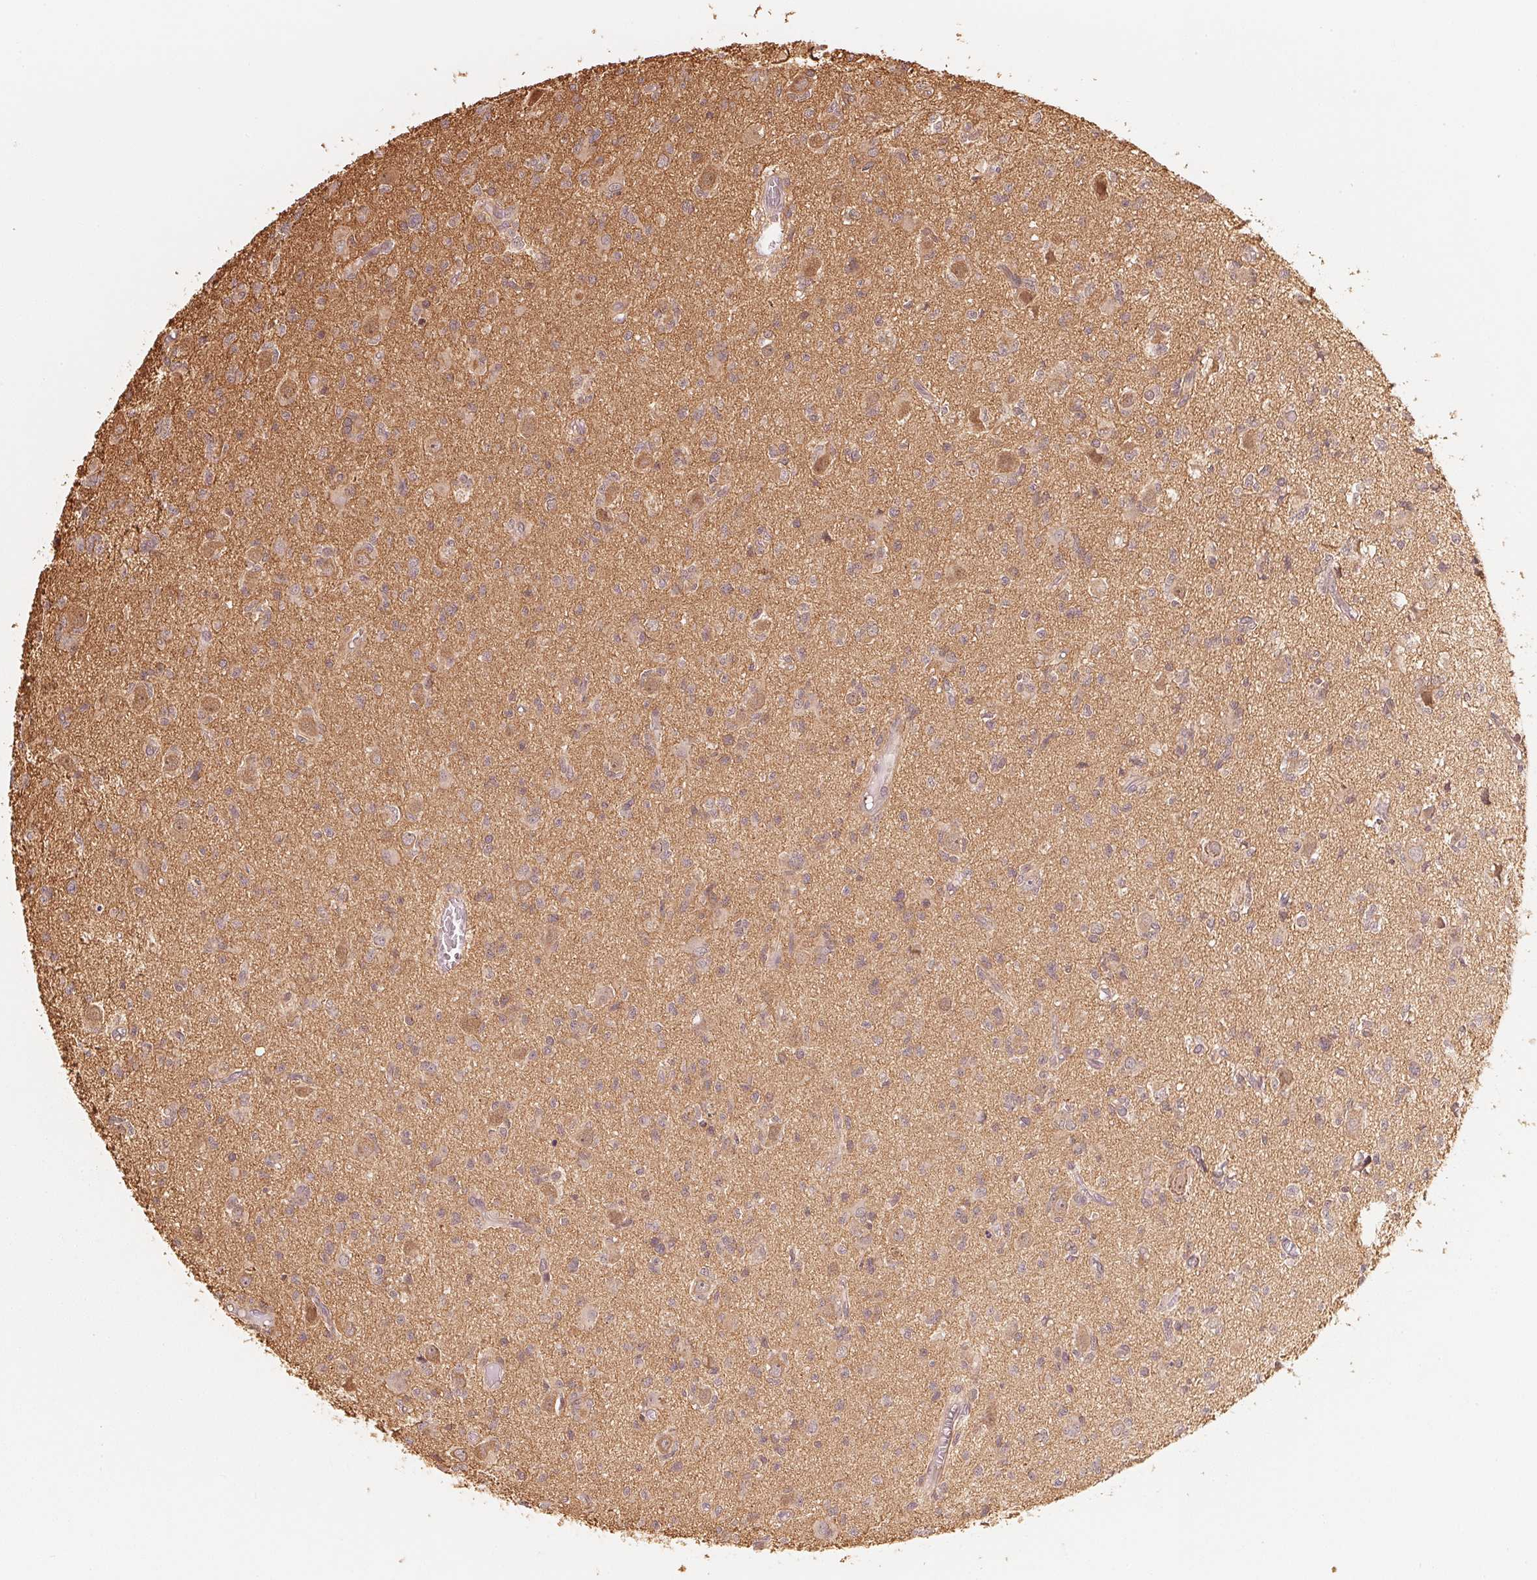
{"staining": {"intensity": "negative", "quantity": "none", "location": "none"}, "tissue": "glioma", "cell_type": "Tumor cells", "image_type": "cancer", "snomed": [{"axis": "morphology", "description": "Glioma, malignant, Low grade"}, {"axis": "topography", "description": "Brain"}], "caption": "A histopathology image of human glioma is negative for staining in tumor cells.", "gene": "PRKN", "patient": {"sex": "male", "age": 64}}